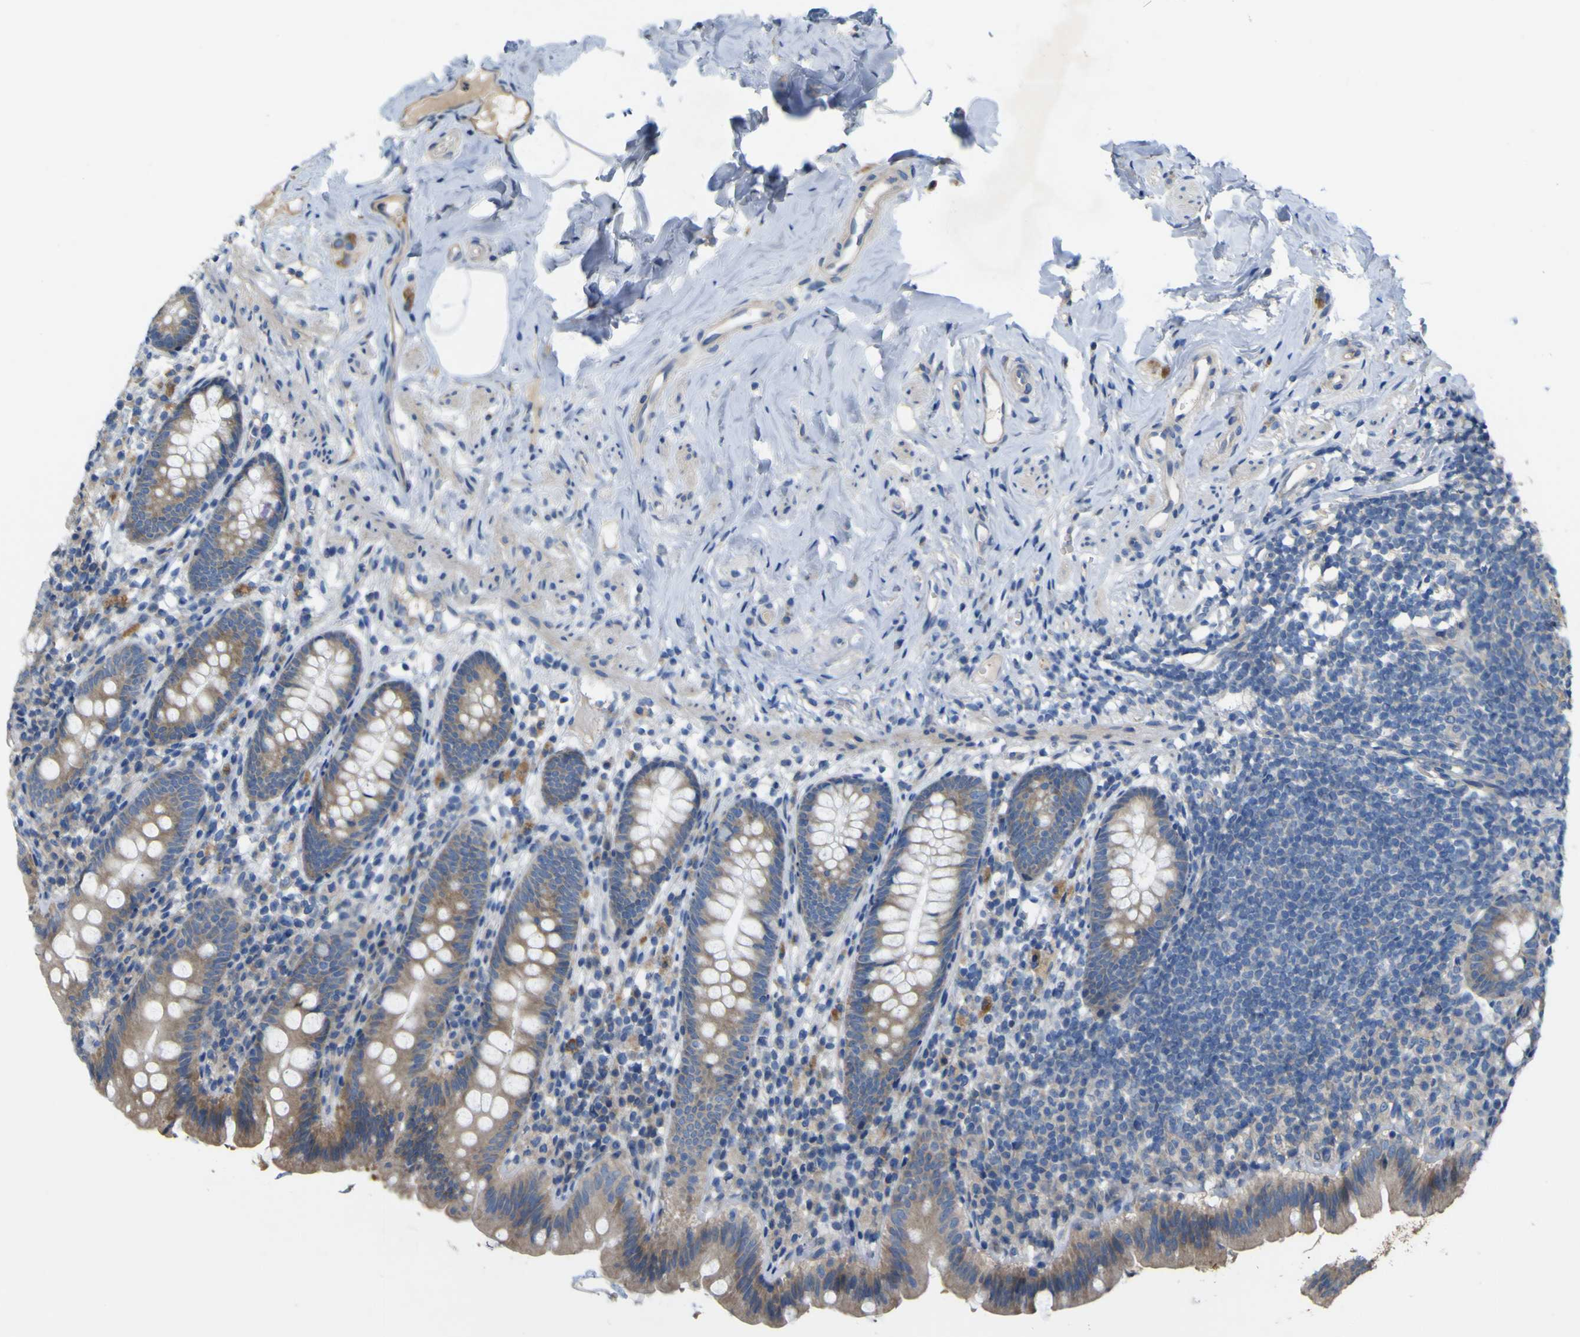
{"staining": {"intensity": "weak", "quantity": ">75%", "location": "cytoplasmic/membranous"}, "tissue": "appendix", "cell_type": "Glandular cells", "image_type": "normal", "snomed": [{"axis": "morphology", "description": "Normal tissue, NOS"}, {"axis": "topography", "description": "Appendix"}], "caption": "A brown stain labels weak cytoplasmic/membranous positivity of a protein in glandular cells of normal human appendix. Using DAB (3,3'-diaminobenzidine) (brown) and hematoxylin (blue) stains, captured at high magnification using brightfield microscopy.", "gene": "MYEOV", "patient": {"sex": "male", "age": 52}}